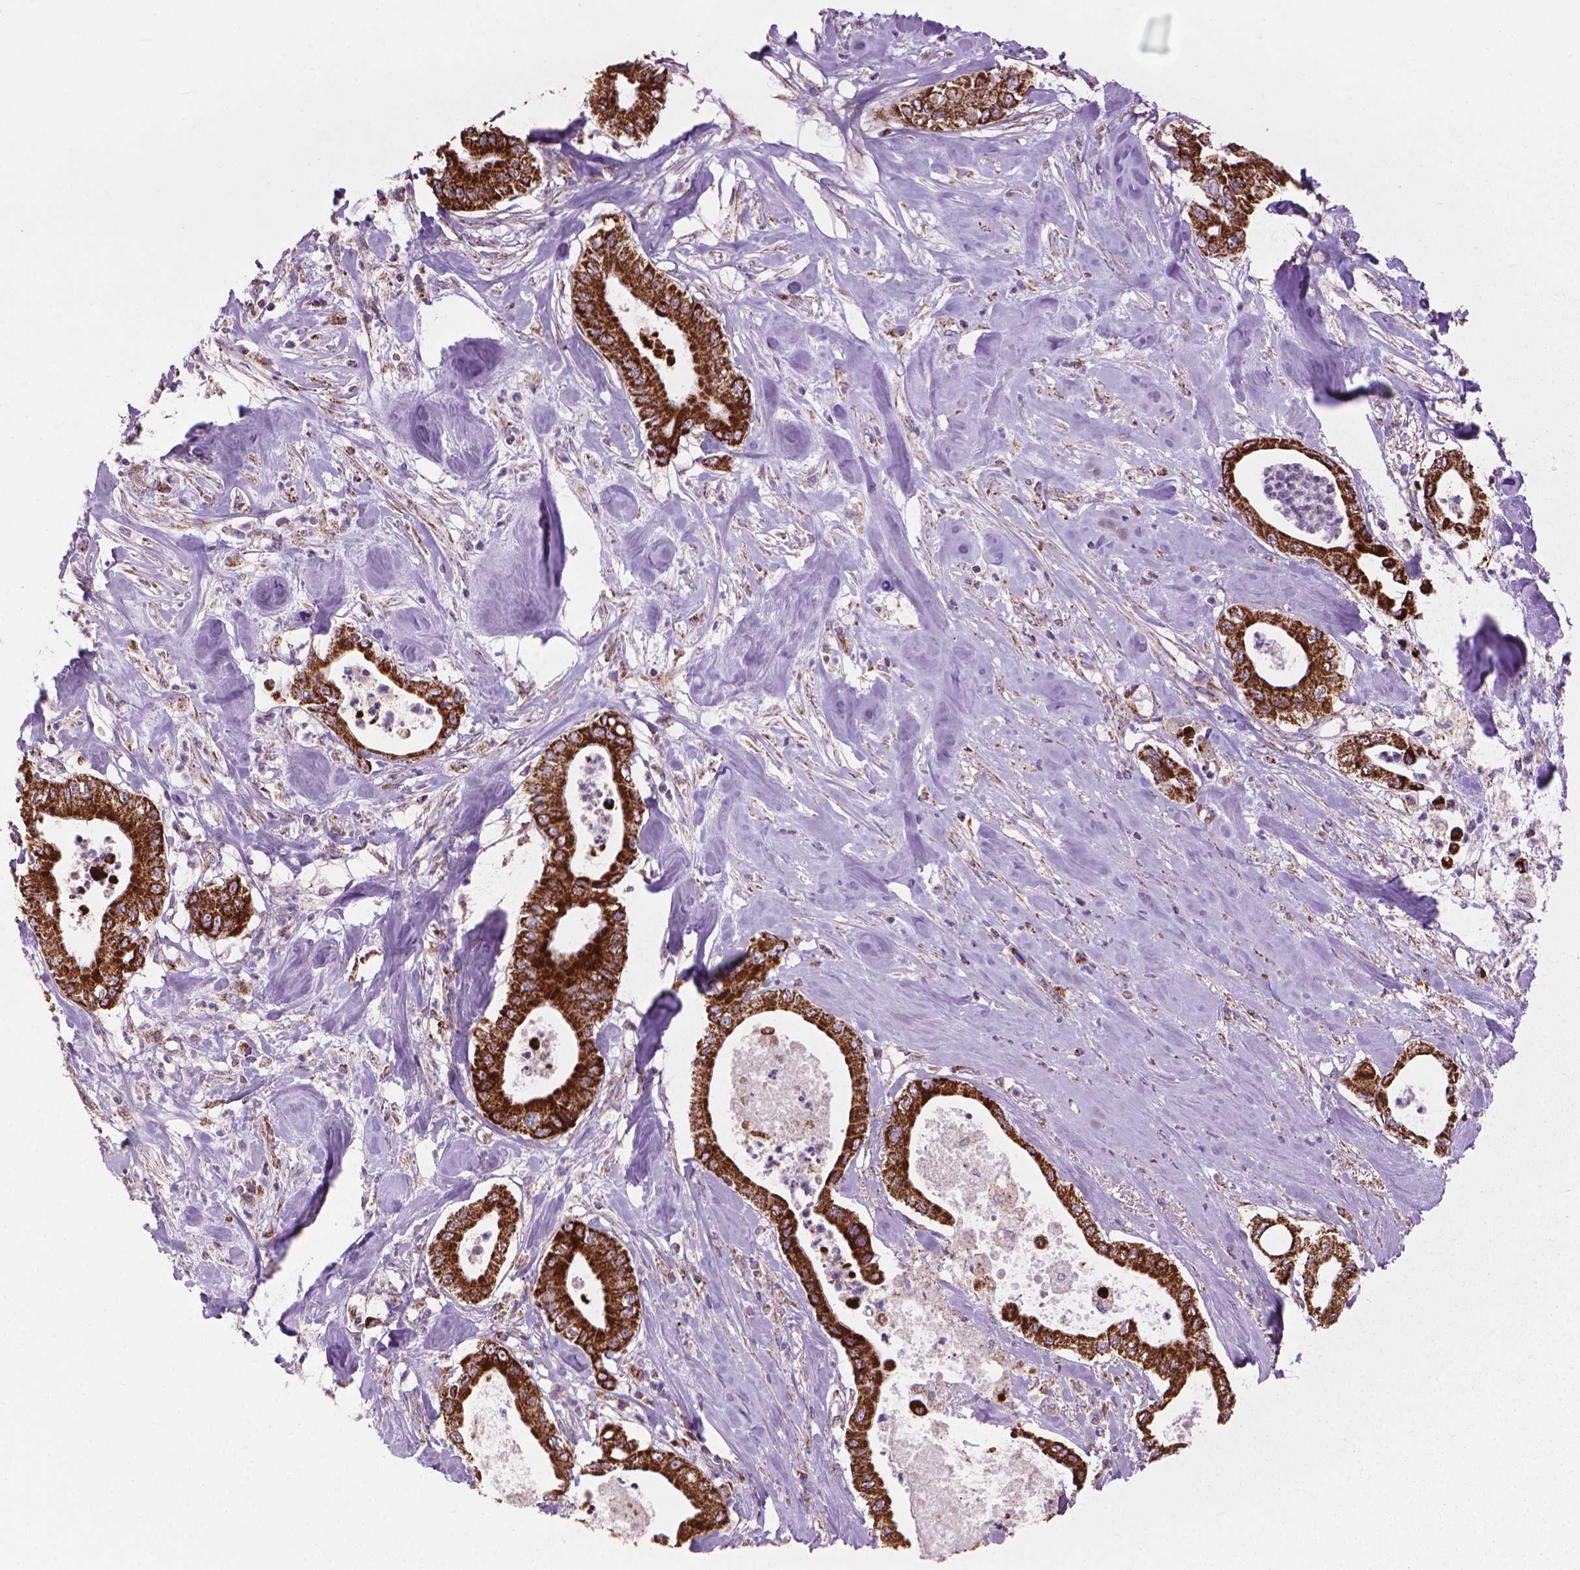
{"staining": {"intensity": "strong", "quantity": ">75%", "location": "cytoplasmic/membranous"}, "tissue": "pancreatic cancer", "cell_type": "Tumor cells", "image_type": "cancer", "snomed": [{"axis": "morphology", "description": "Adenocarcinoma, NOS"}, {"axis": "topography", "description": "Pancreas"}], "caption": "Adenocarcinoma (pancreatic) tissue demonstrates strong cytoplasmic/membranous positivity in about >75% of tumor cells, visualized by immunohistochemistry. Ihc stains the protein of interest in brown and the nuclei are stained blue.", "gene": "VDAC1", "patient": {"sex": "male", "age": 71}}